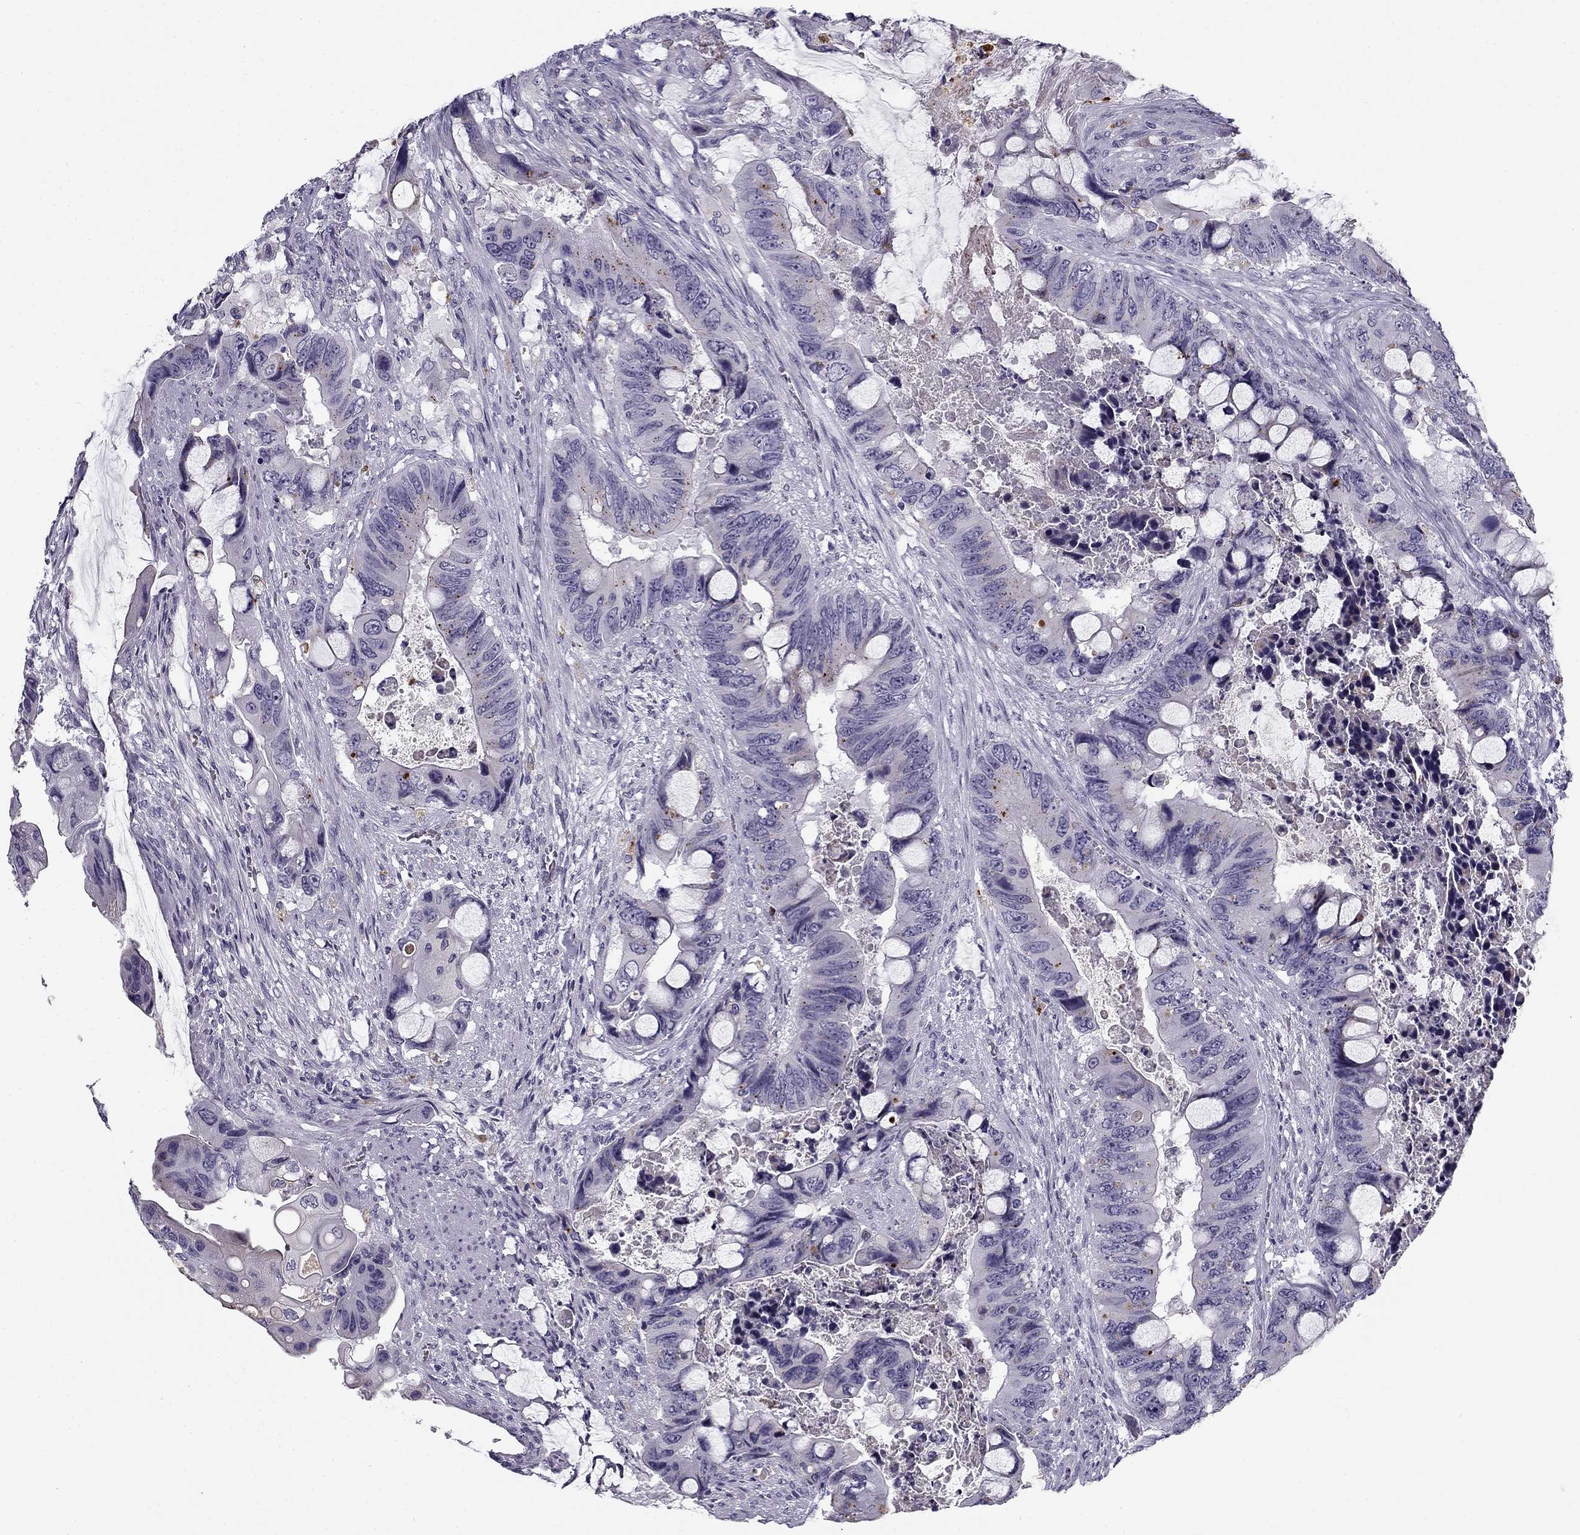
{"staining": {"intensity": "negative", "quantity": "none", "location": "none"}, "tissue": "colorectal cancer", "cell_type": "Tumor cells", "image_type": "cancer", "snomed": [{"axis": "morphology", "description": "Adenocarcinoma, NOS"}, {"axis": "topography", "description": "Rectum"}], "caption": "An image of adenocarcinoma (colorectal) stained for a protein reveals no brown staining in tumor cells. (DAB immunohistochemistry (IHC), high magnification).", "gene": "MC5R", "patient": {"sex": "male", "age": 63}}